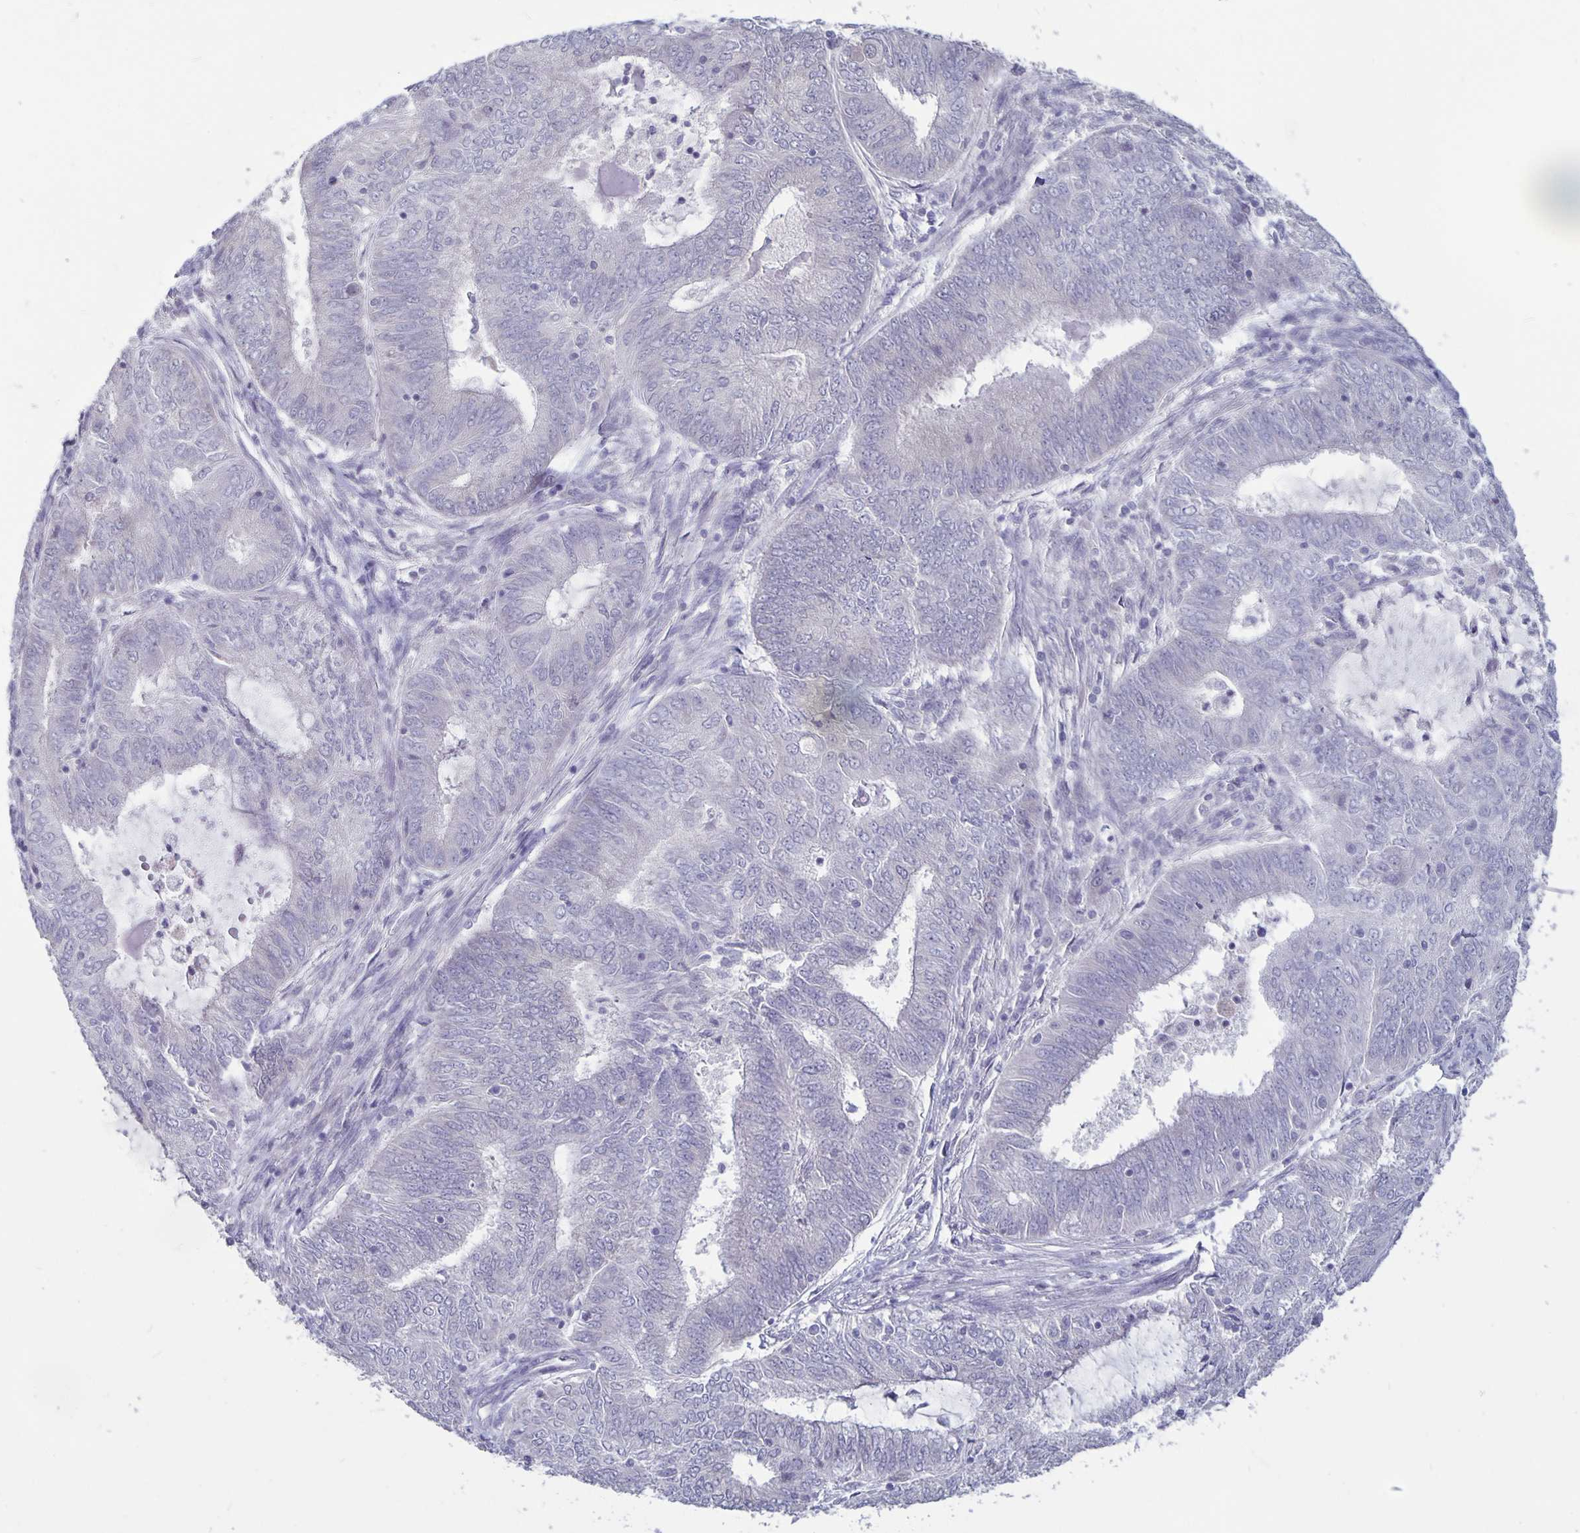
{"staining": {"intensity": "negative", "quantity": "none", "location": "none"}, "tissue": "endometrial cancer", "cell_type": "Tumor cells", "image_type": "cancer", "snomed": [{"axis": "morphology", "description": "Adenocarcinoma, NOS"}, {"axis": "topography", "description": "Endometrium"}], "caption": "DAB immunohistochemical staining of human endometrial cancer exhibits no significant positivity in tumor cells.", "gene": "PLCB3", "patient": {"sex": "female", "age": 62}}